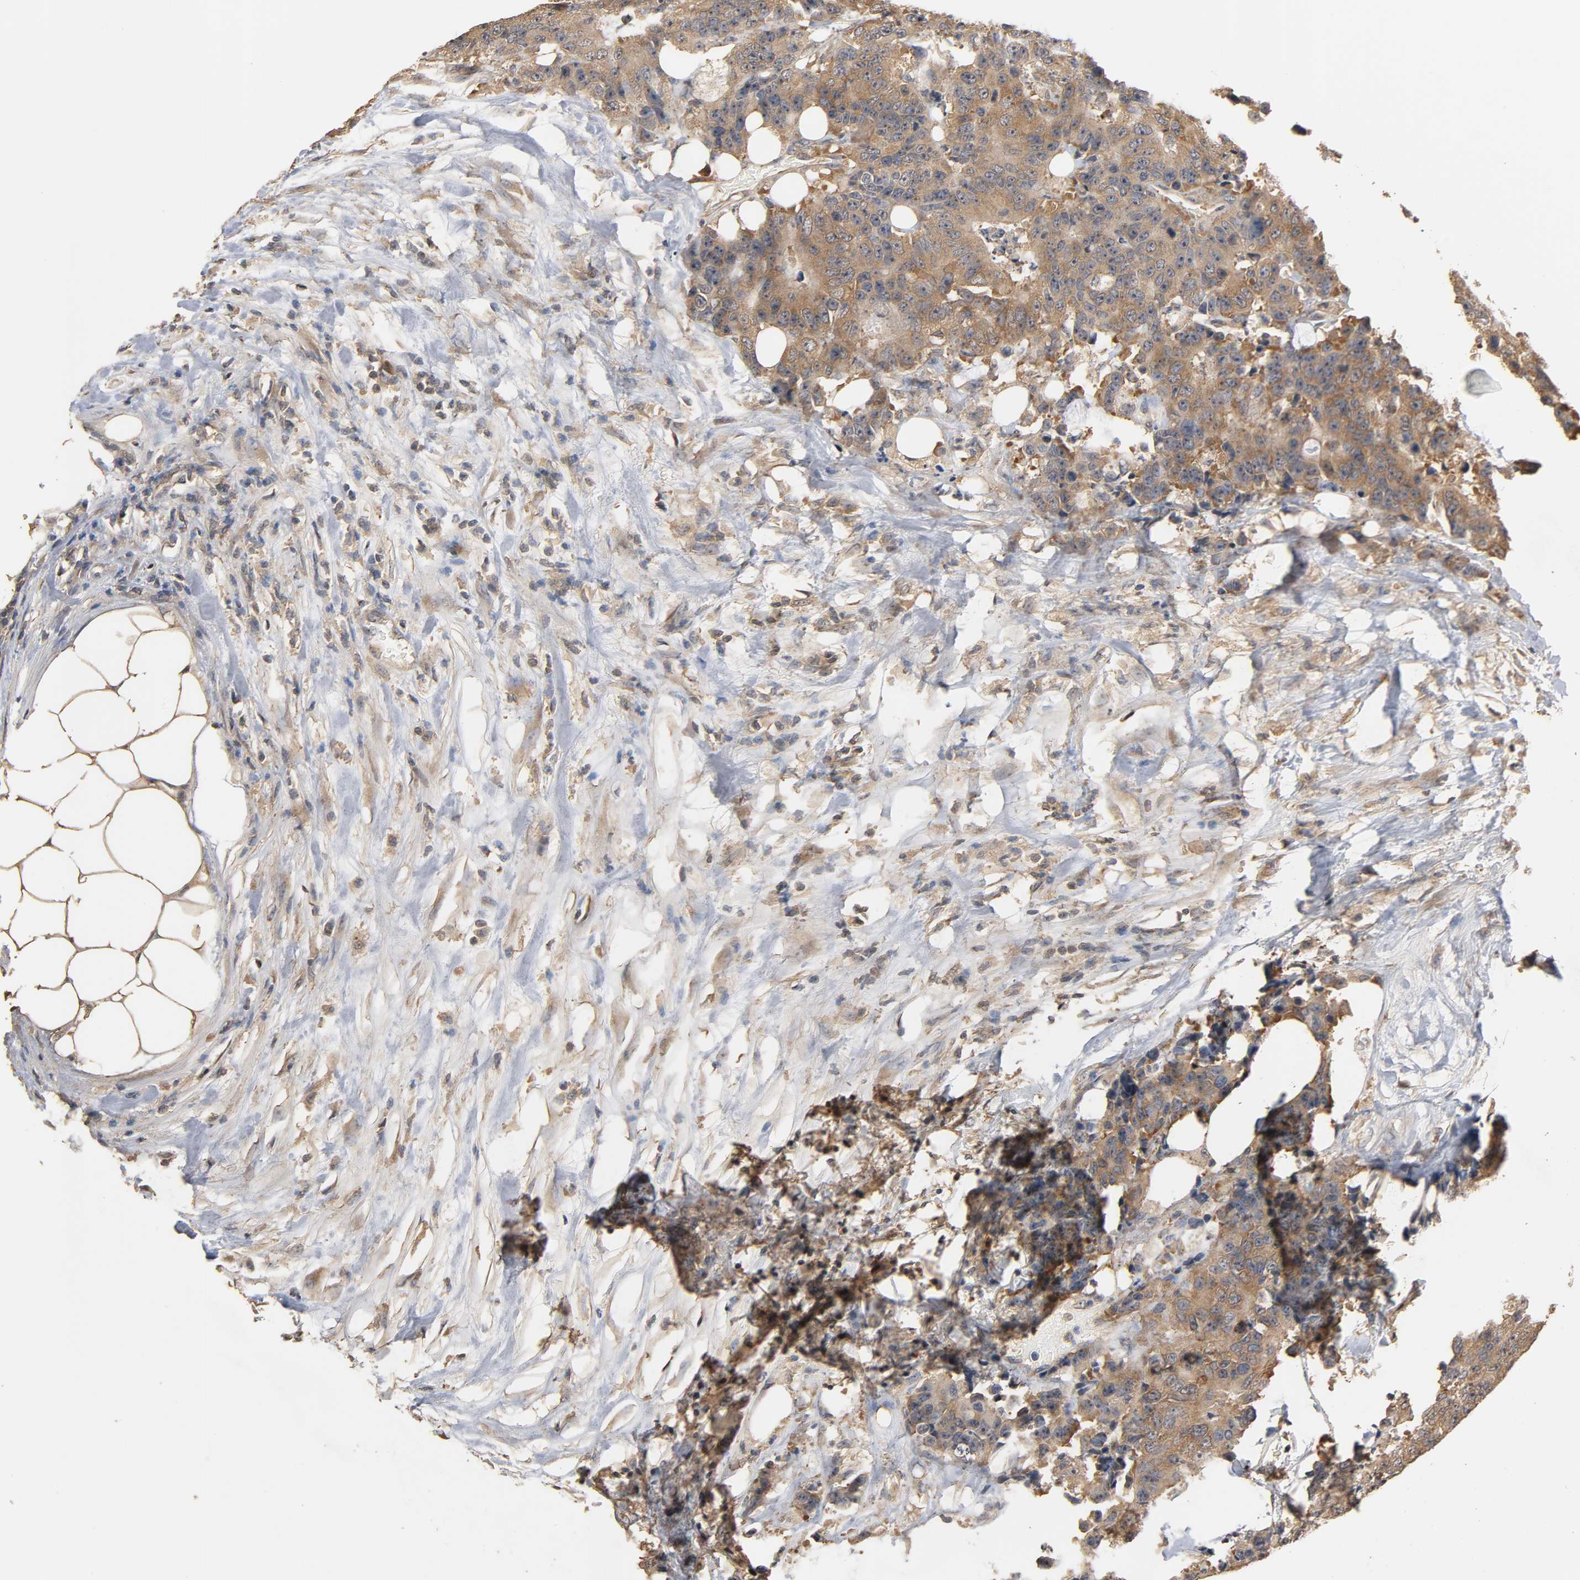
{"staining": {"intensity": "moderate", "quantity": ">75%", "location": "cytoplasmic/membranous"}, "tissue": "colorectal cancer", "cell_type": "Tumor cells", "image_type": "cancer", "snomed": [{"axis": "morphology", "description": "Adenocarcinoma, NOS"}, {"axis": "topography", "description": "Colon"}], "caption": "Adenocarcinoma (colorectal) tissue reveals moderate cytoplasmic/membranous expression in approximately >75% of tumor cells, visualized by immunohistochemistry.", "gene": "ARHGEF7", "patient": {"sex": "female", "age": 86}}